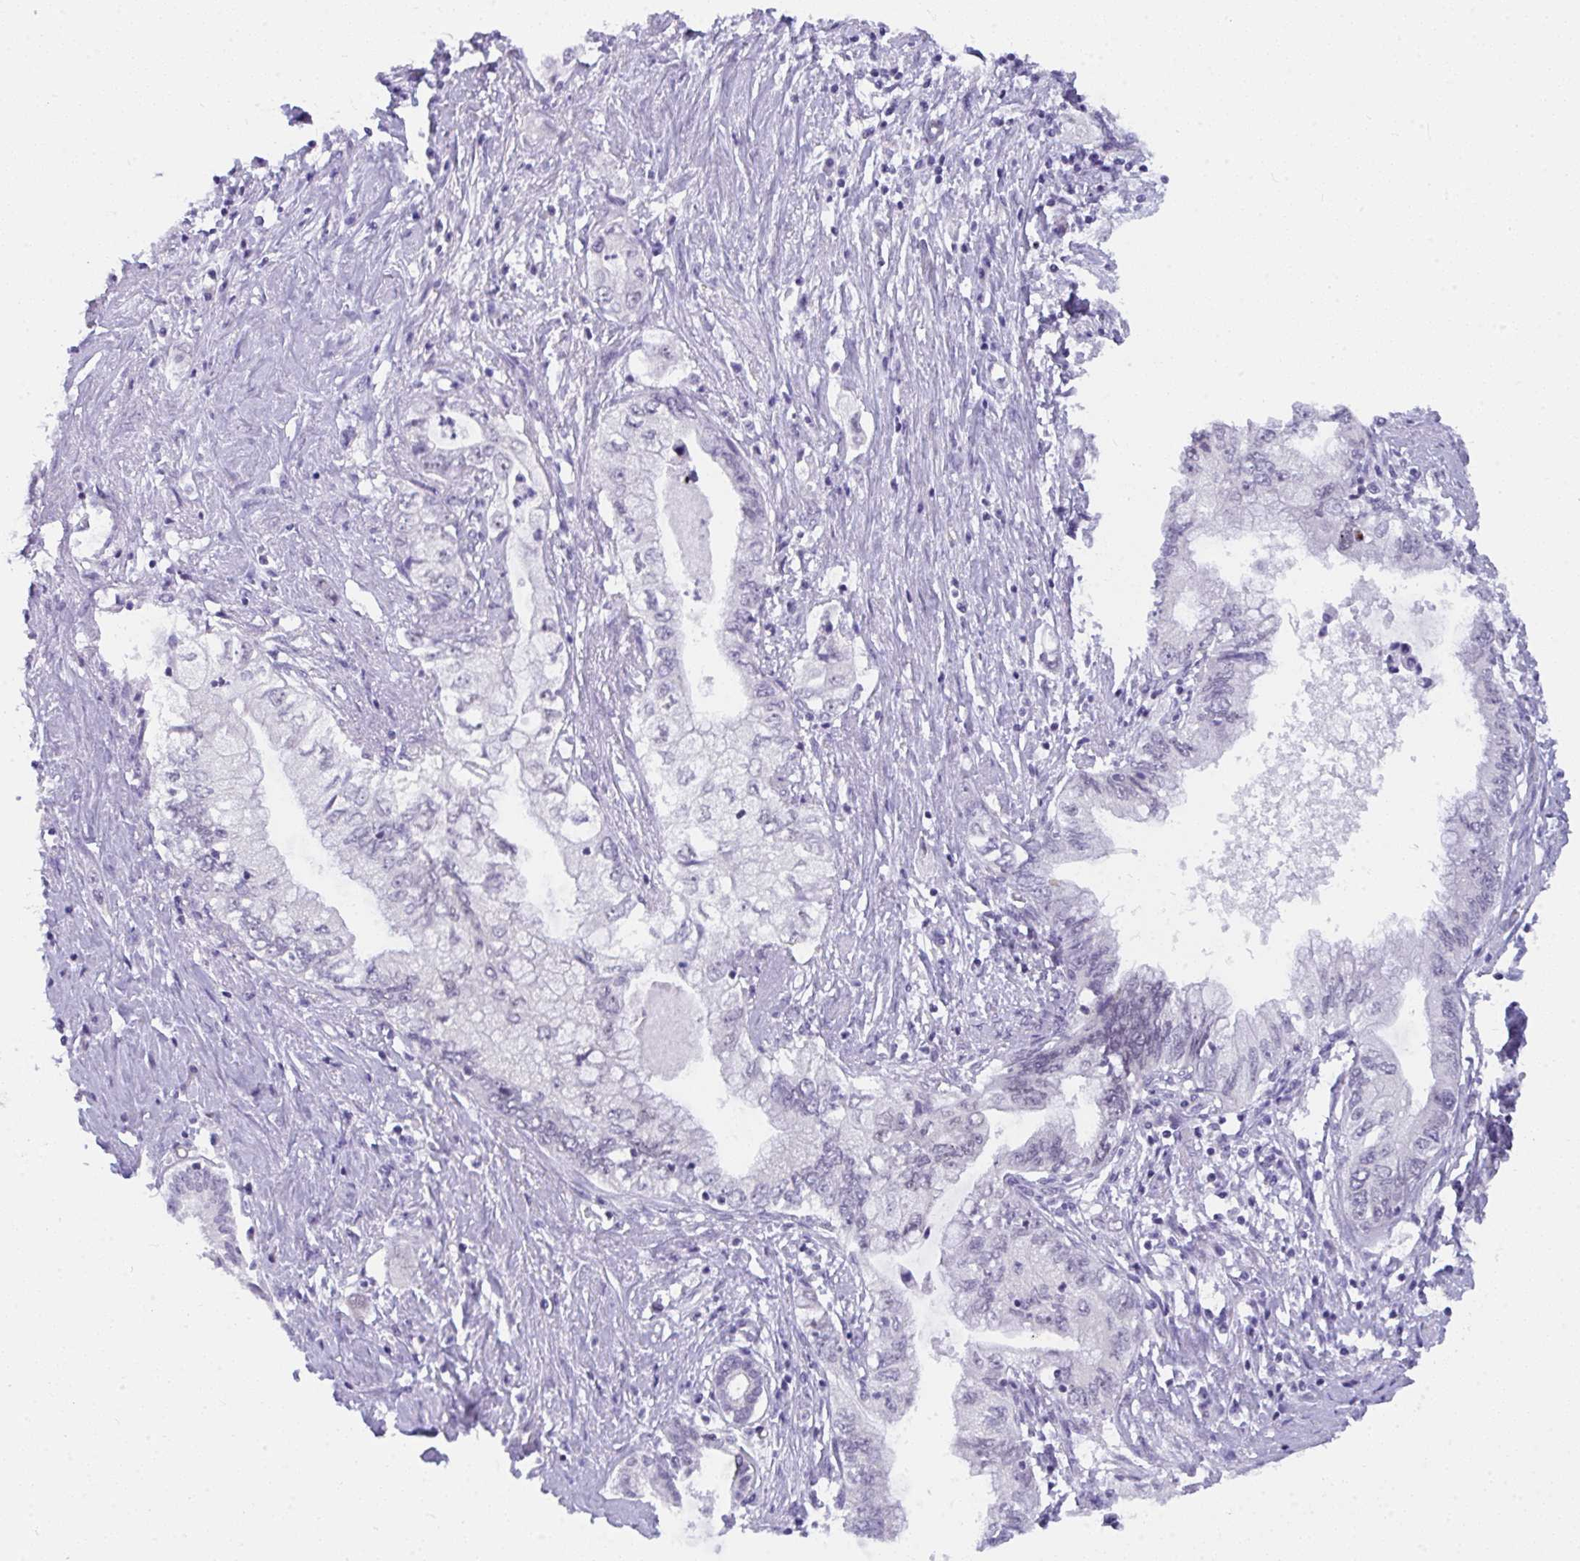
{"staining": {"intensity": "negative", "quantity": "none", "location": "none"}, "tissue": "pancreatic cancer", "cell_type": "Tumor cells", "image_type": "cancer", "snomed": [{"axis": "morphology", "description": "Adenocarcinoma, NOS"}, {"axis": "topography", "description": "Pancreas"}], "caption": "IHC photomicrograph of pancreatic cancer (adenocarcinoma) stained for a protein (brown), which shows no positivity in tumor cells.", "gene": "CDK13", "patient": {"sex": "female", "age": 73}}